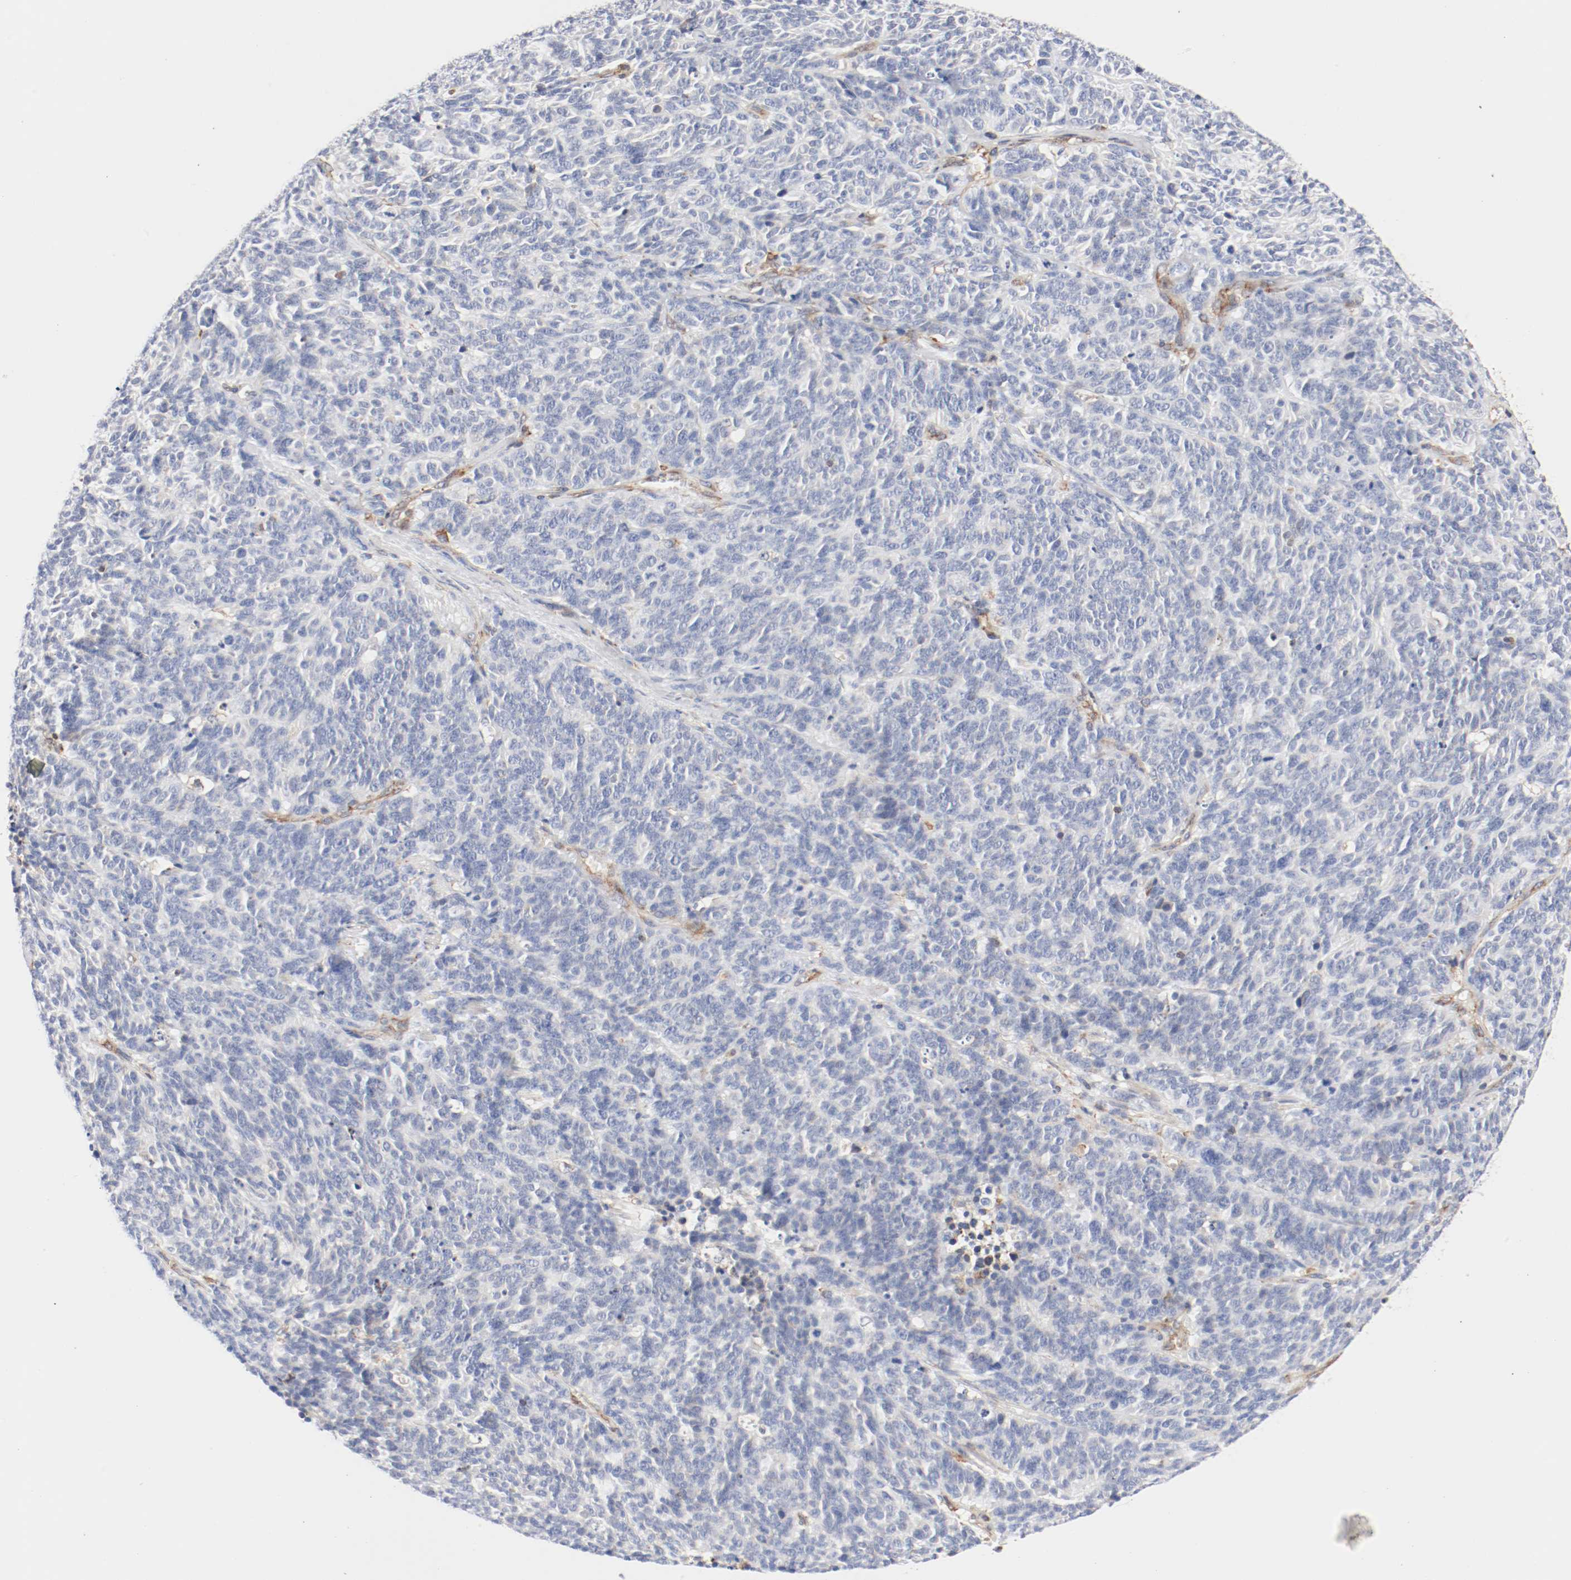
{"staining": {"intensity": "negative", "quantity": "none", "location": "none"}, "tissue": "lung cancer", "cell_type": "Tumor cells", "image_type": "cancer", "snomed": [{"axis": "morphology", "description": "Neoplasm, malignant, NOS"}, {"axis": "topography", "description": "Lung"}], "caption": "Protein analysis of neoplasm (malignant) (lung) displays no significant expression in tumor cells.", "gene": "PDPK1", "patient": {"sex": "female", "age": 58}}